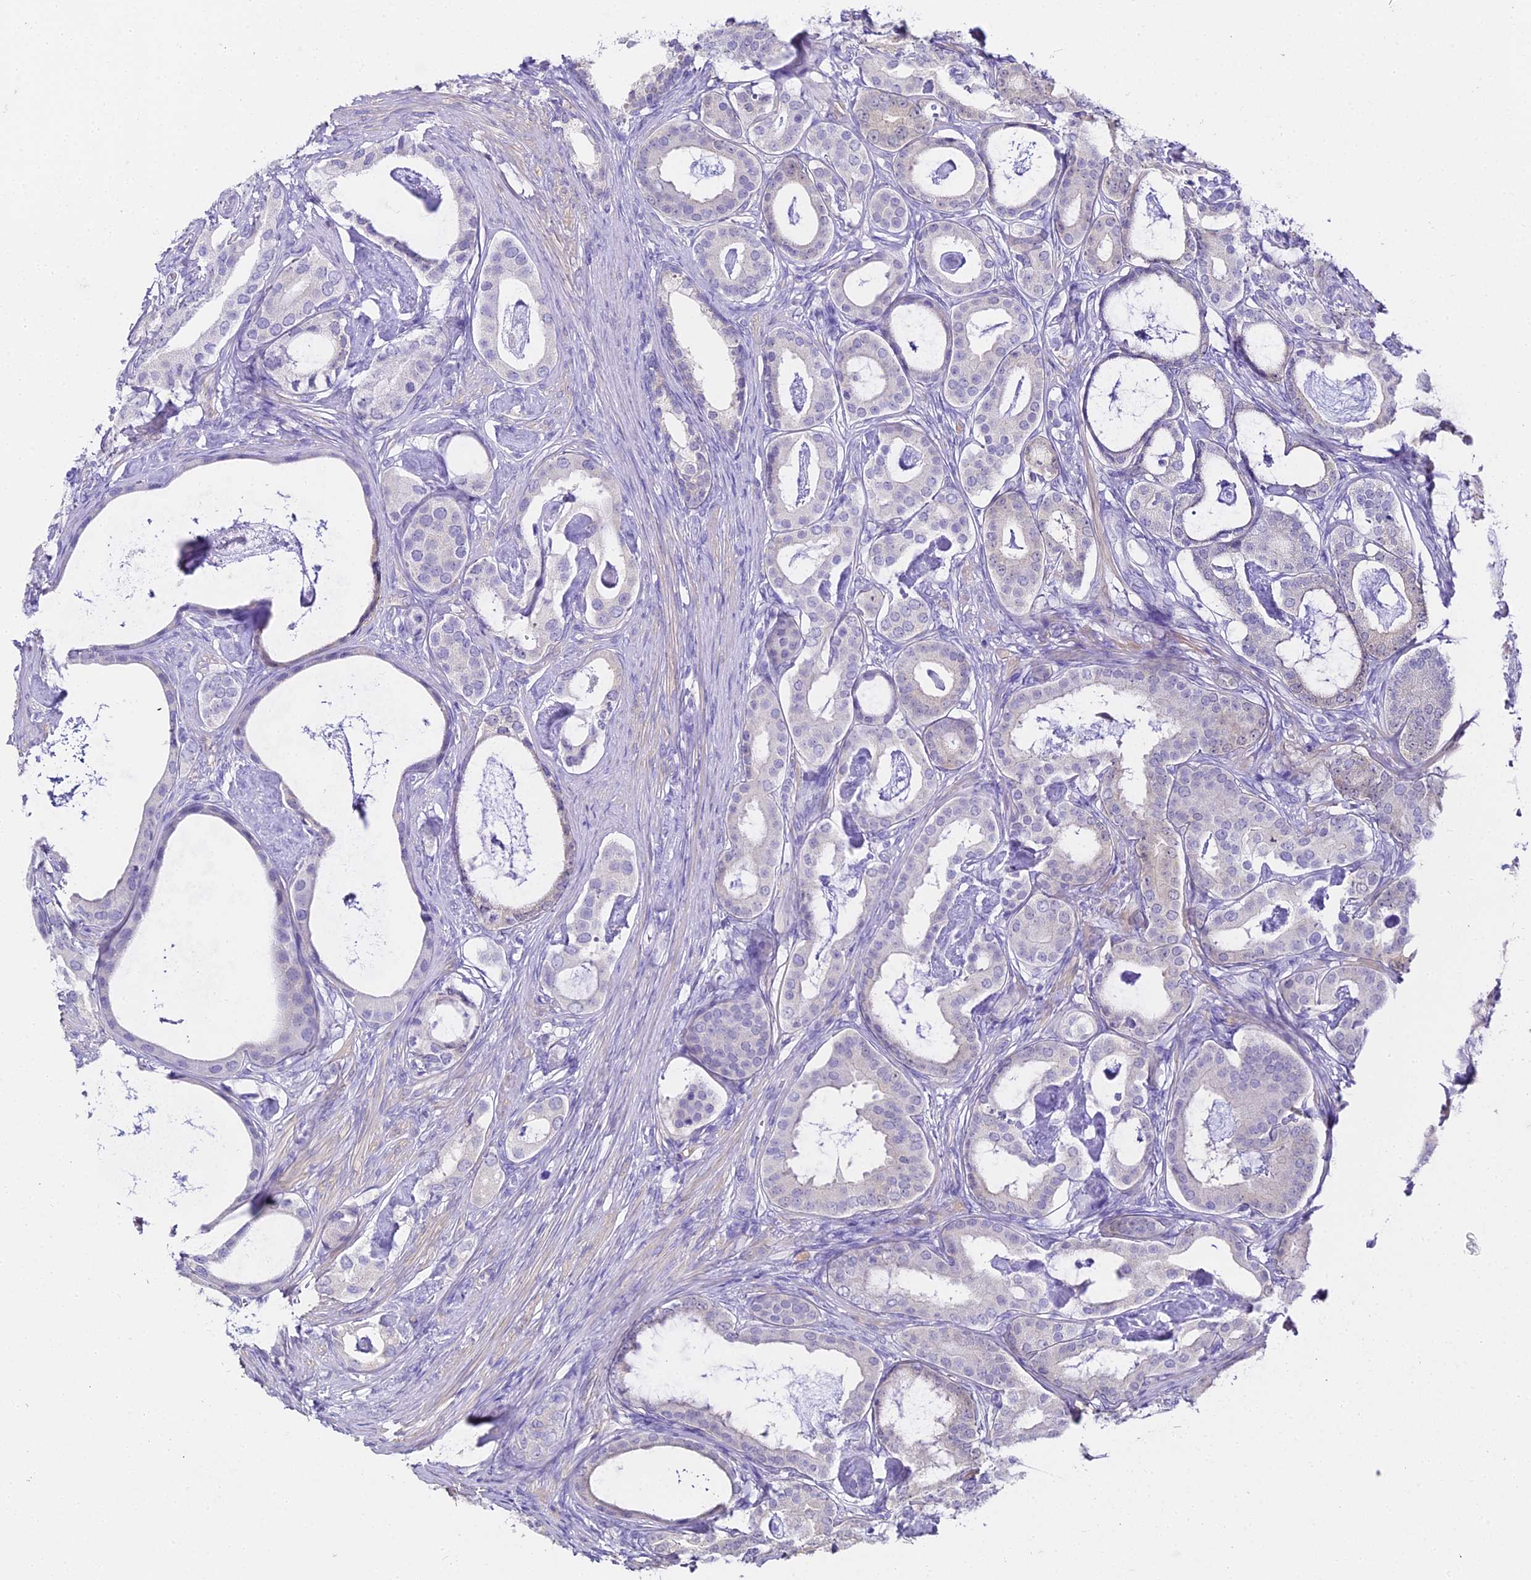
{"staining": {"intensity": "negative", "quantity": "none", "location": "none"}, "tissue": "prostate cancer", "cell_type": "Tumor cells", "image_type": "cancer", "snomed": [{"axis": "morphology", "description": "Adenocarcinoma, Low grade"}, {"axis": "topography", "description": "Prostate"}], "caption": "Adenocarcinoma (low-grade) (prostate) was stained to show a protein in brown. There is no significant positivity in tumor cells.", "gene": "ABHD14A-ACY1", "patient": {"sex": "male", "age": 71}}